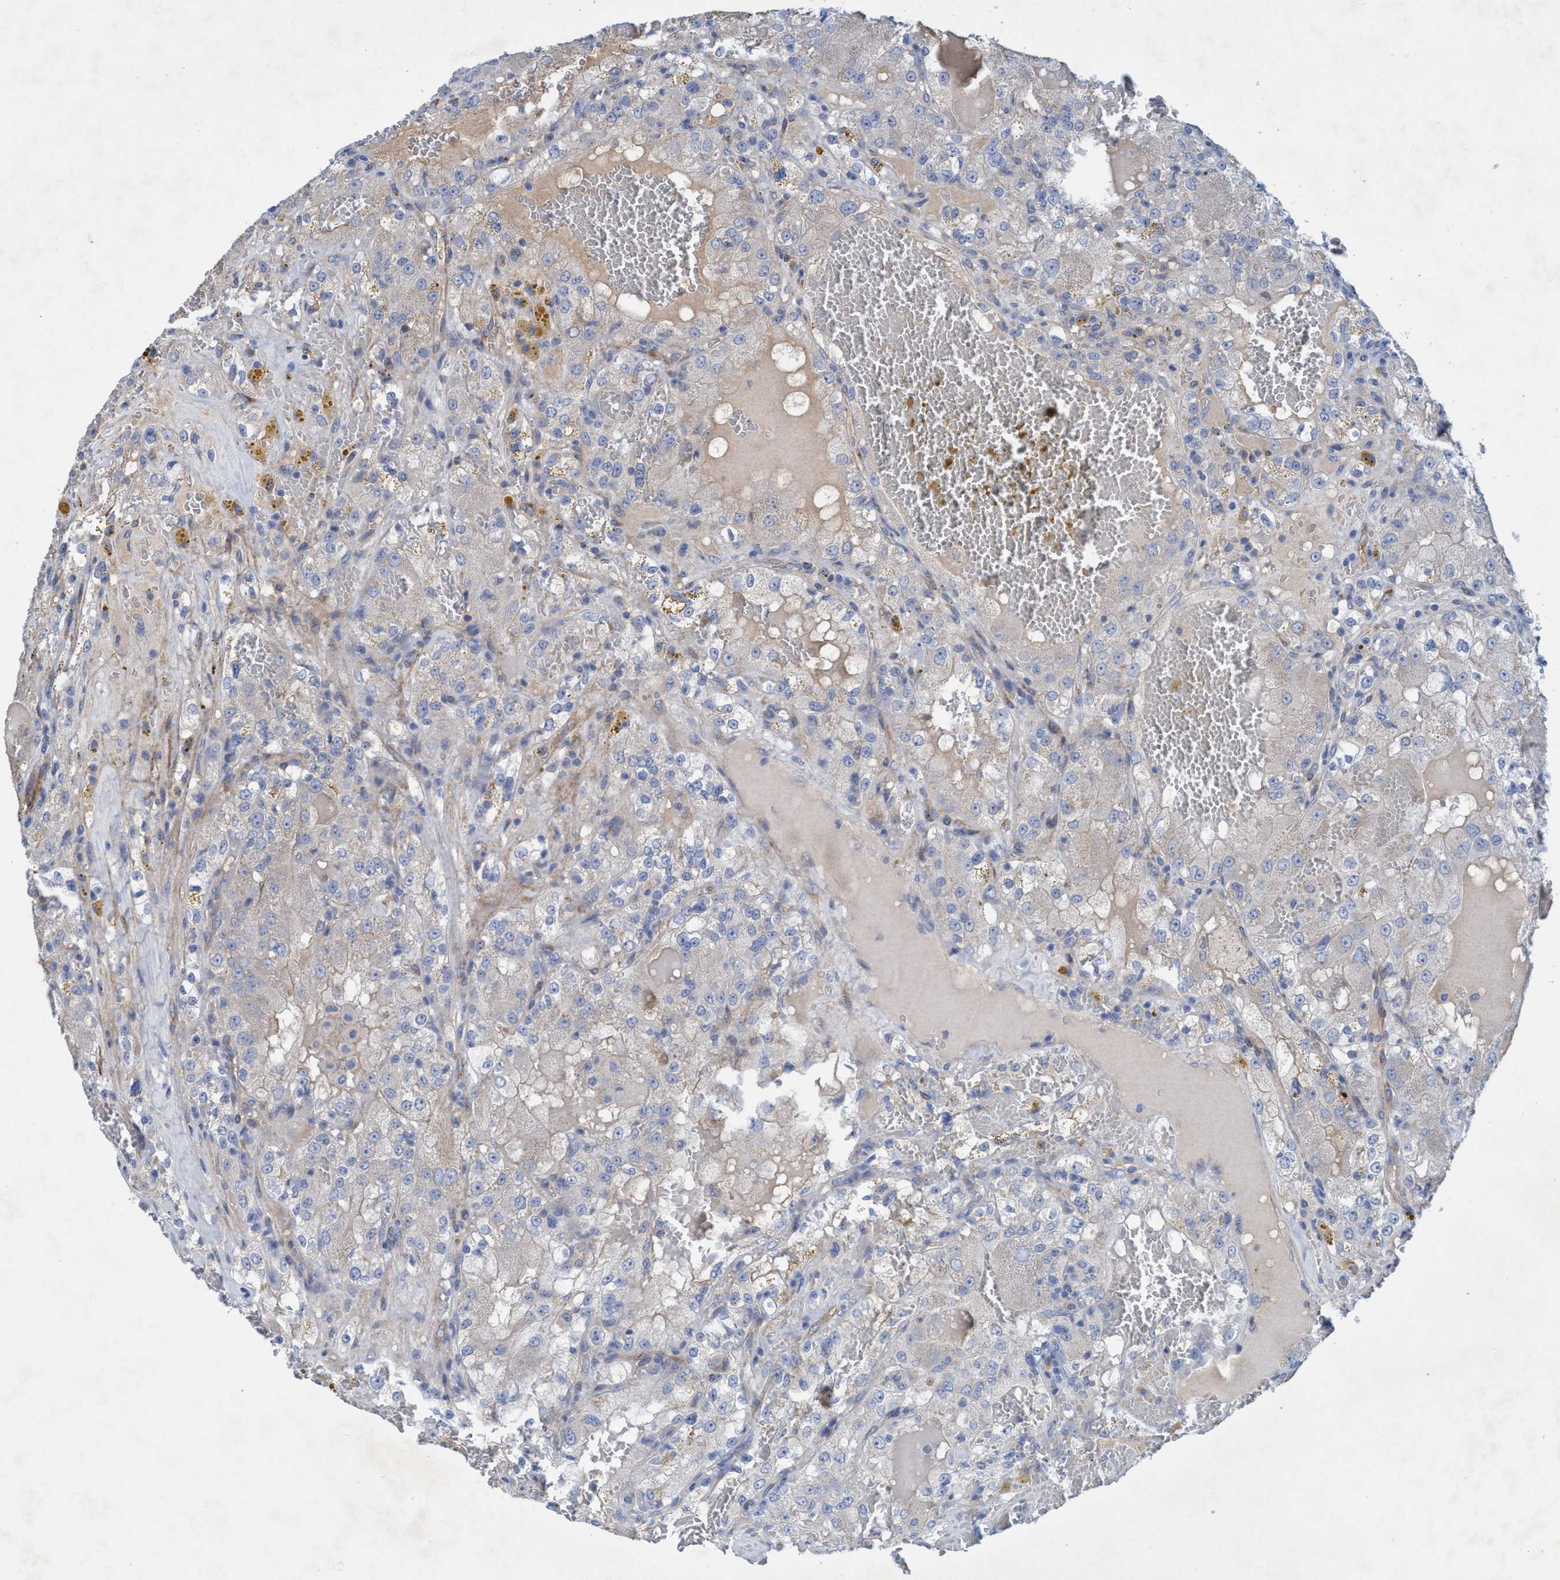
{"staining": {"intensity": "weak", "quantity": "<25%", "location": "cytoplasmic/membranous"}, "tissue": "renal cancer", "cell_type": "Tumor cells", "image_type": "cancer", "snomed": [{"axis": "morphology", "description": "Normal tissue, NOS"}, {"axis": "morphology", "description": "Adenocarcinoma, NOS"}, {"axis": "topography", "description": "Kidney"}], "caption": "The IHC image has no significant positivity in tumor cells of renal cancer tissue. Nuclei are stained in blue.", "gene": "GULP1", "patient": {"sex": "male", "age": 61}}